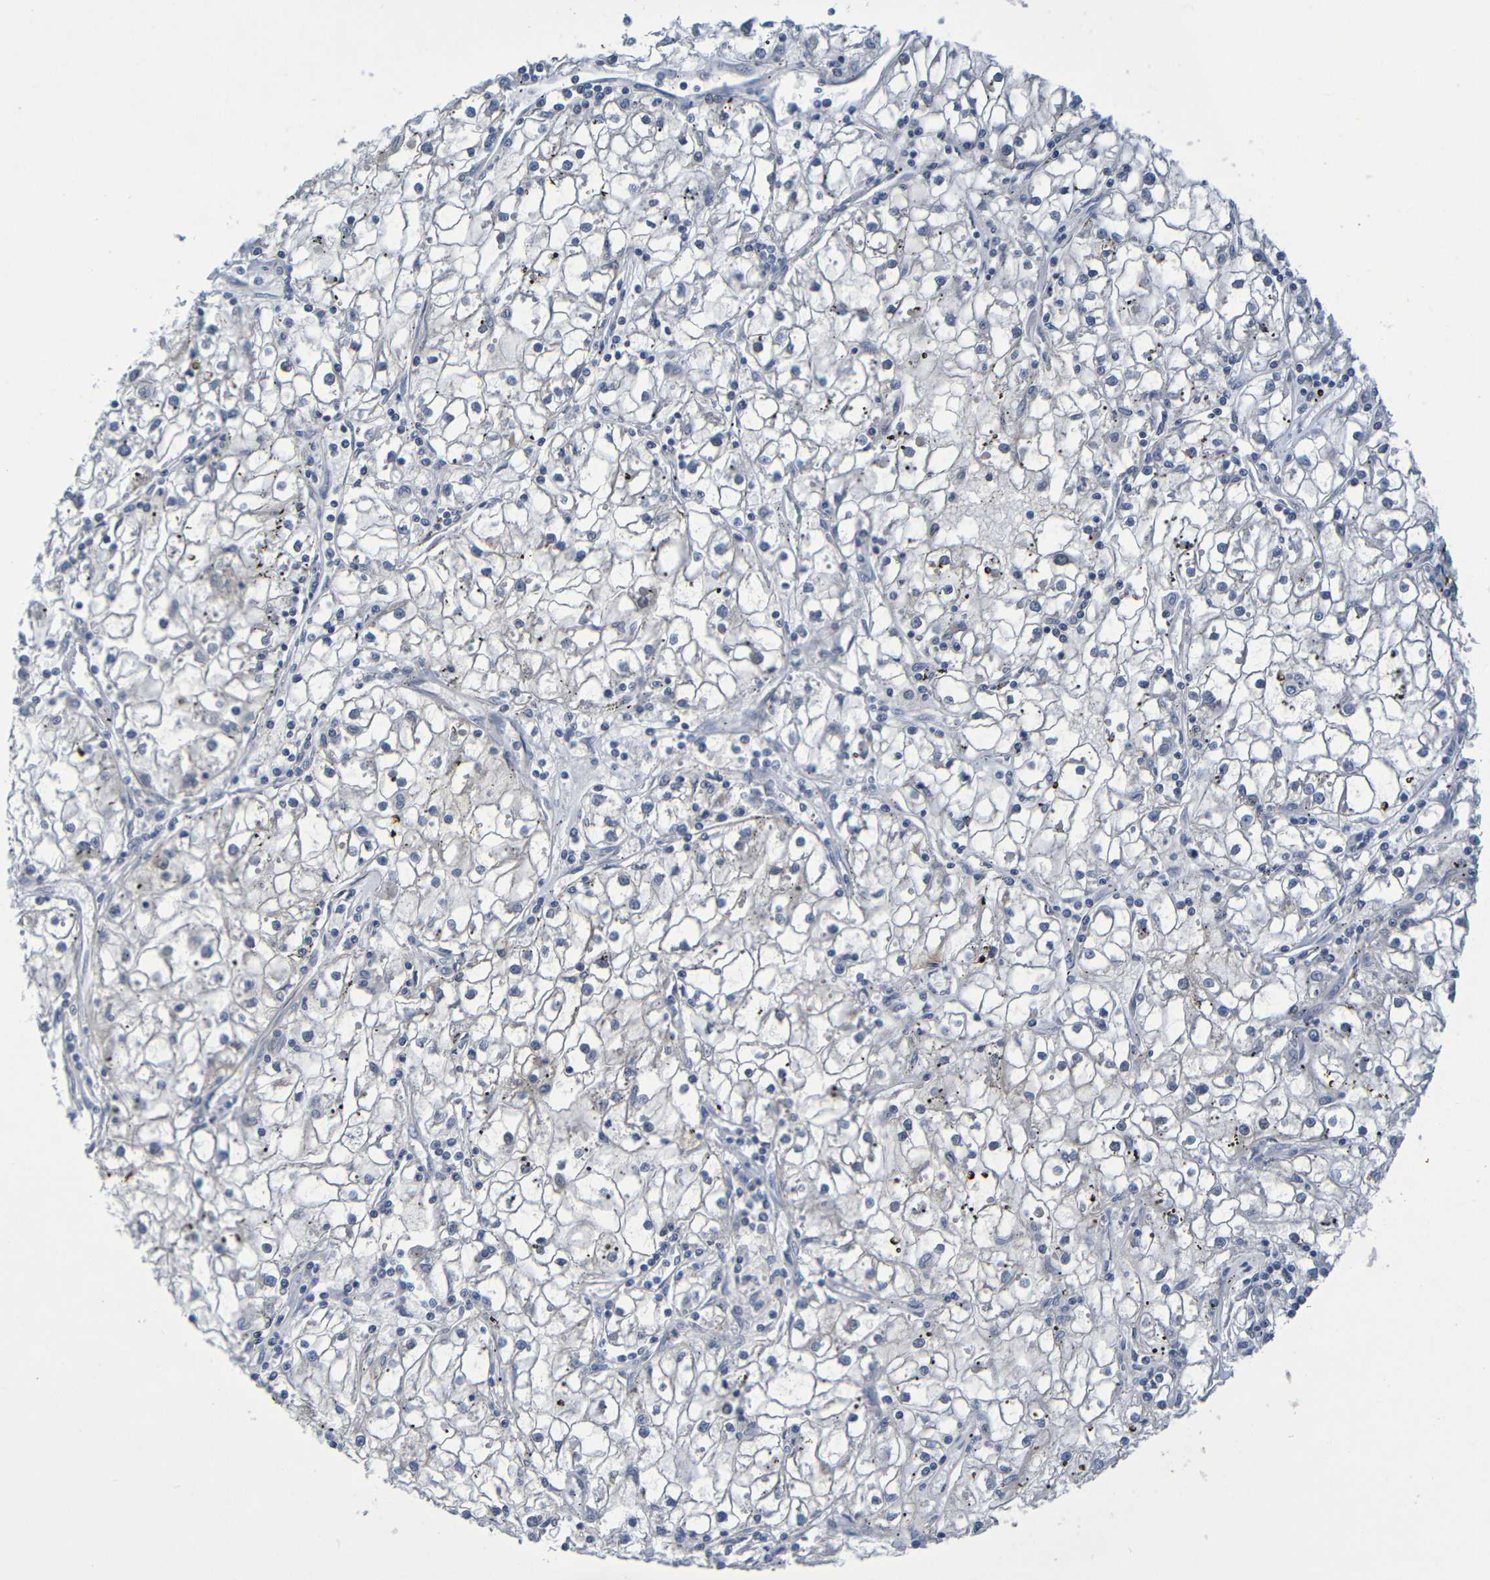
{"staining": {"intensity": "negative", "quantity": "none", "location": "none"}, "tissue": "renal cancer", "cell_type": "Tumor cells", "image_type": "cancer", "snomed": [{"axis": "morphology", "description": "Adenocarcinoma, NOS"}, {"axis": "topography", "description": "Kidney"}], "caption": "High magnification brightfield microscopy of renal cancer (adenocarcinoma) stained with DAB (3,3'-diaminobenzidine) (brown) and counterstained with hematoxylin (blue): tumor cells show no significant staining.", "gene": "CYP4F2", "patient": {"sex": "male", "age": 56}}